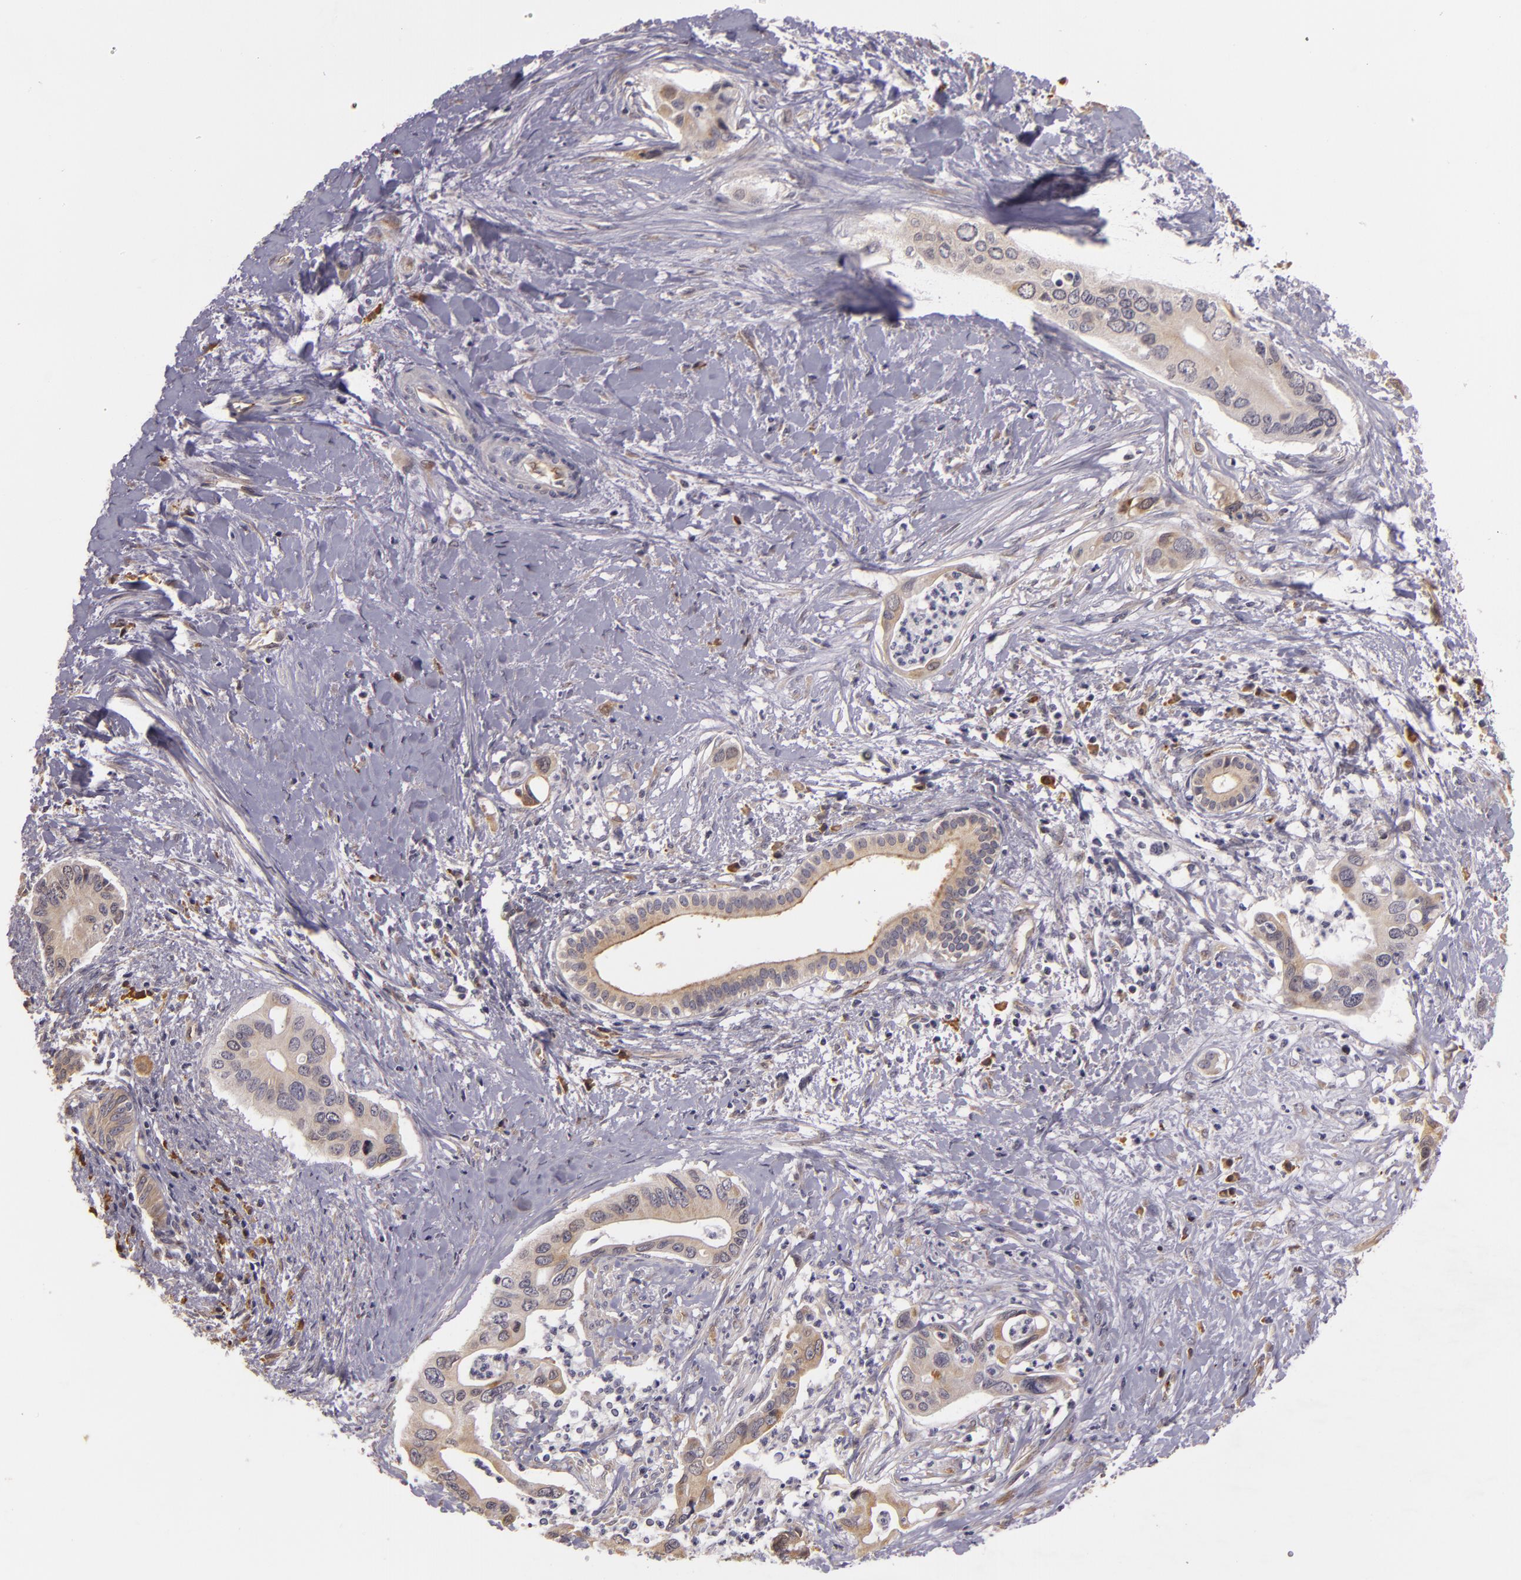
{"staining": {"intensity": "weak", "quantity": ">75%", "location": "cytoplasmic/membranous"}, "tissue": "liver cancer", "cell_type": "Tumor cells", "image_type": "cancer", "snomed": [{"axis": "morphology", "description": "Cholangiocarcinoma"}, {"axis": "topography", "description": "Liver"}], "caption": "Liver cancer (cholangiocarcinoma) stained with immunohistochemistry exhibits weak cytoplasmic/membranous positivity in about >75% of tumor cells.", "gene": "SYTL4", "patient": {"sex": "female", "age": 65}}